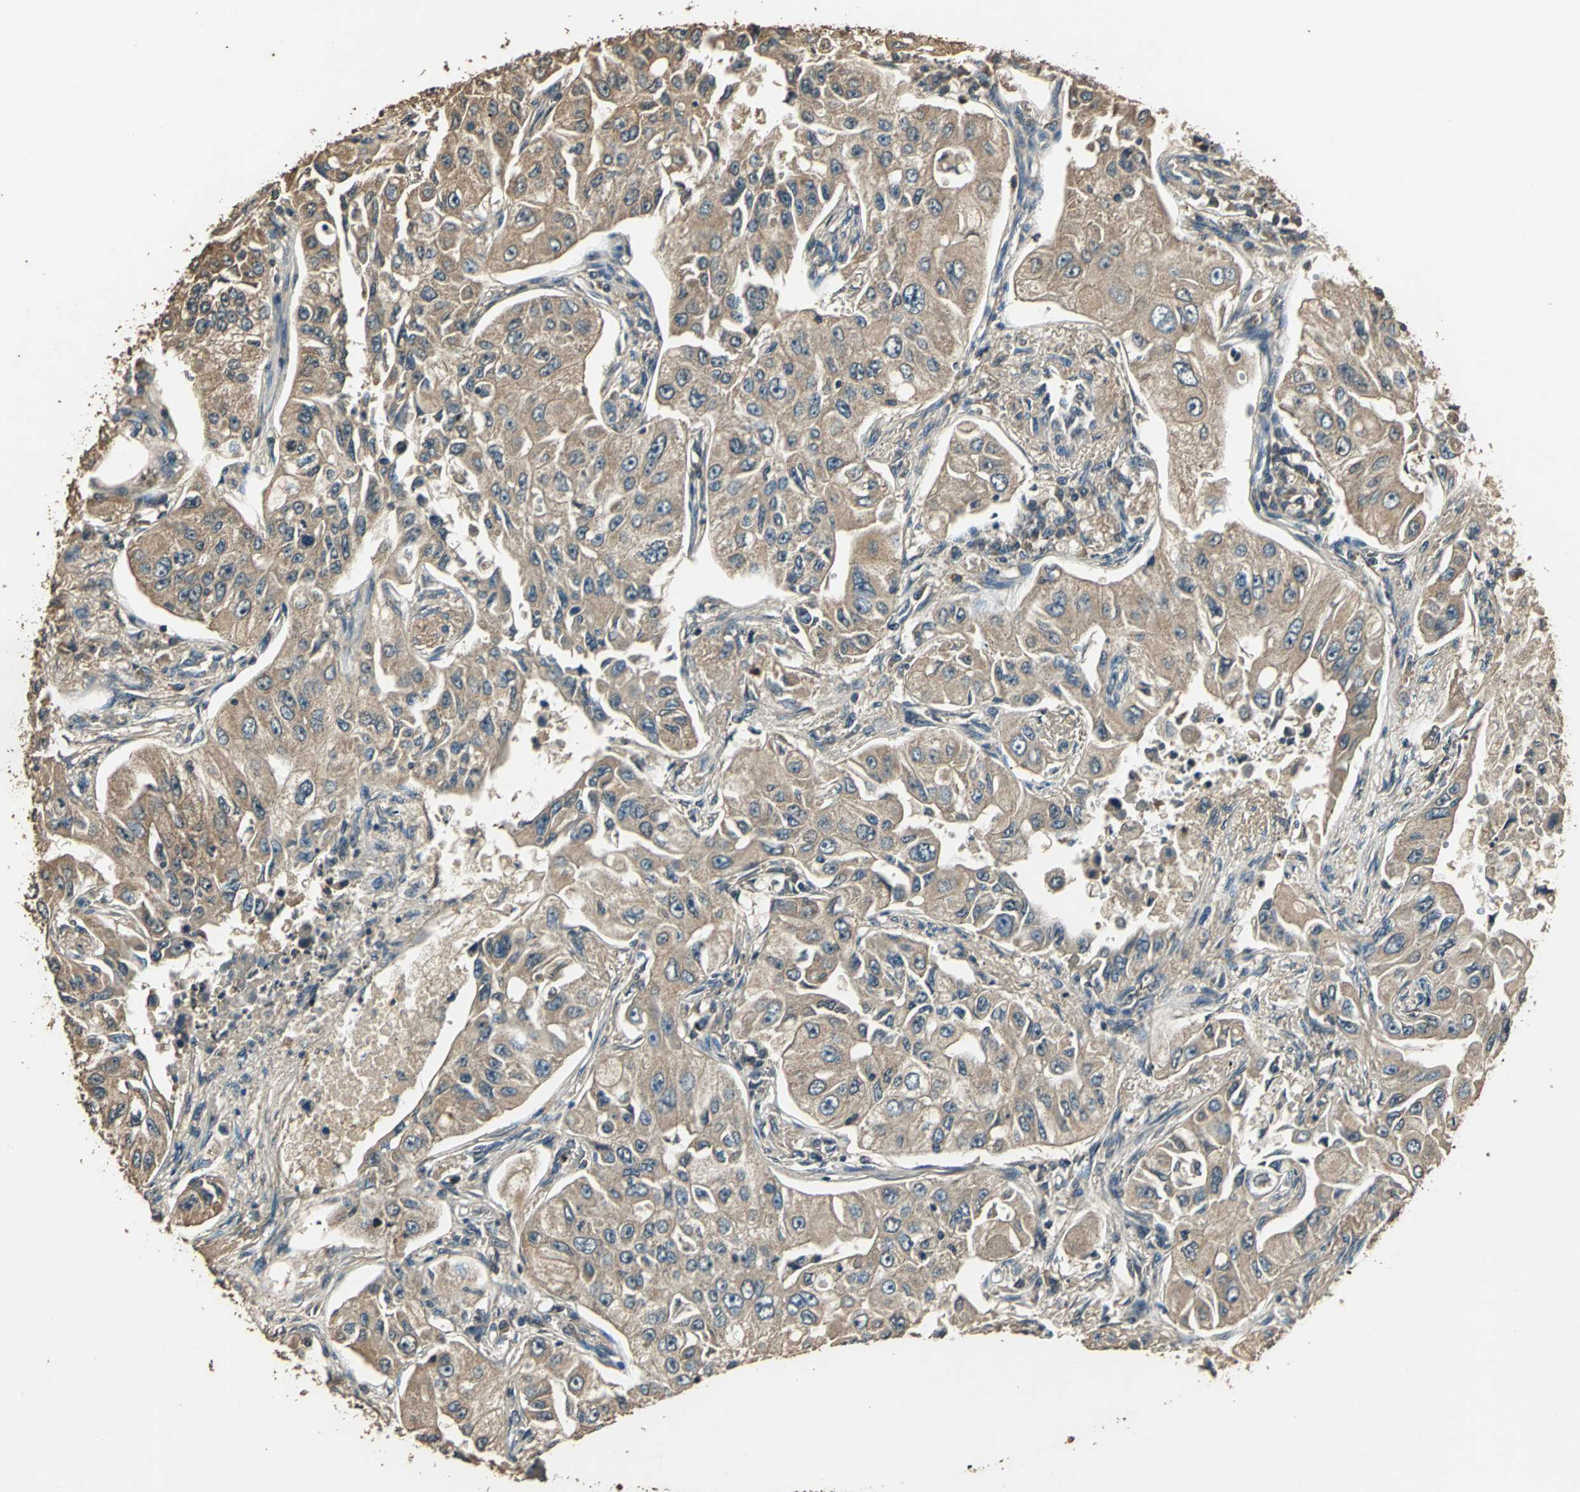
{"staining": {"intensity": "moderate", "quantity": ">75%", "location": "cytoplasmic/membranous"}, "tissue": "lung cancer", "cell_type": "Tumor cells", "image_type": "cancer", "snomed": [{"axis": "morphology", "description": "Adenocarcinoma, NOS"}, {"axis": "topography", "description": "Lung"}], "caption": "Protein expression analysis of human lung cancer (adenocarcinoma) reveals moderate cytoplasmic/membranous positivity in about >75% of tumor cells.", "gene": "TMPRSS4", "patient": {"sex": "male", "age": 84}}